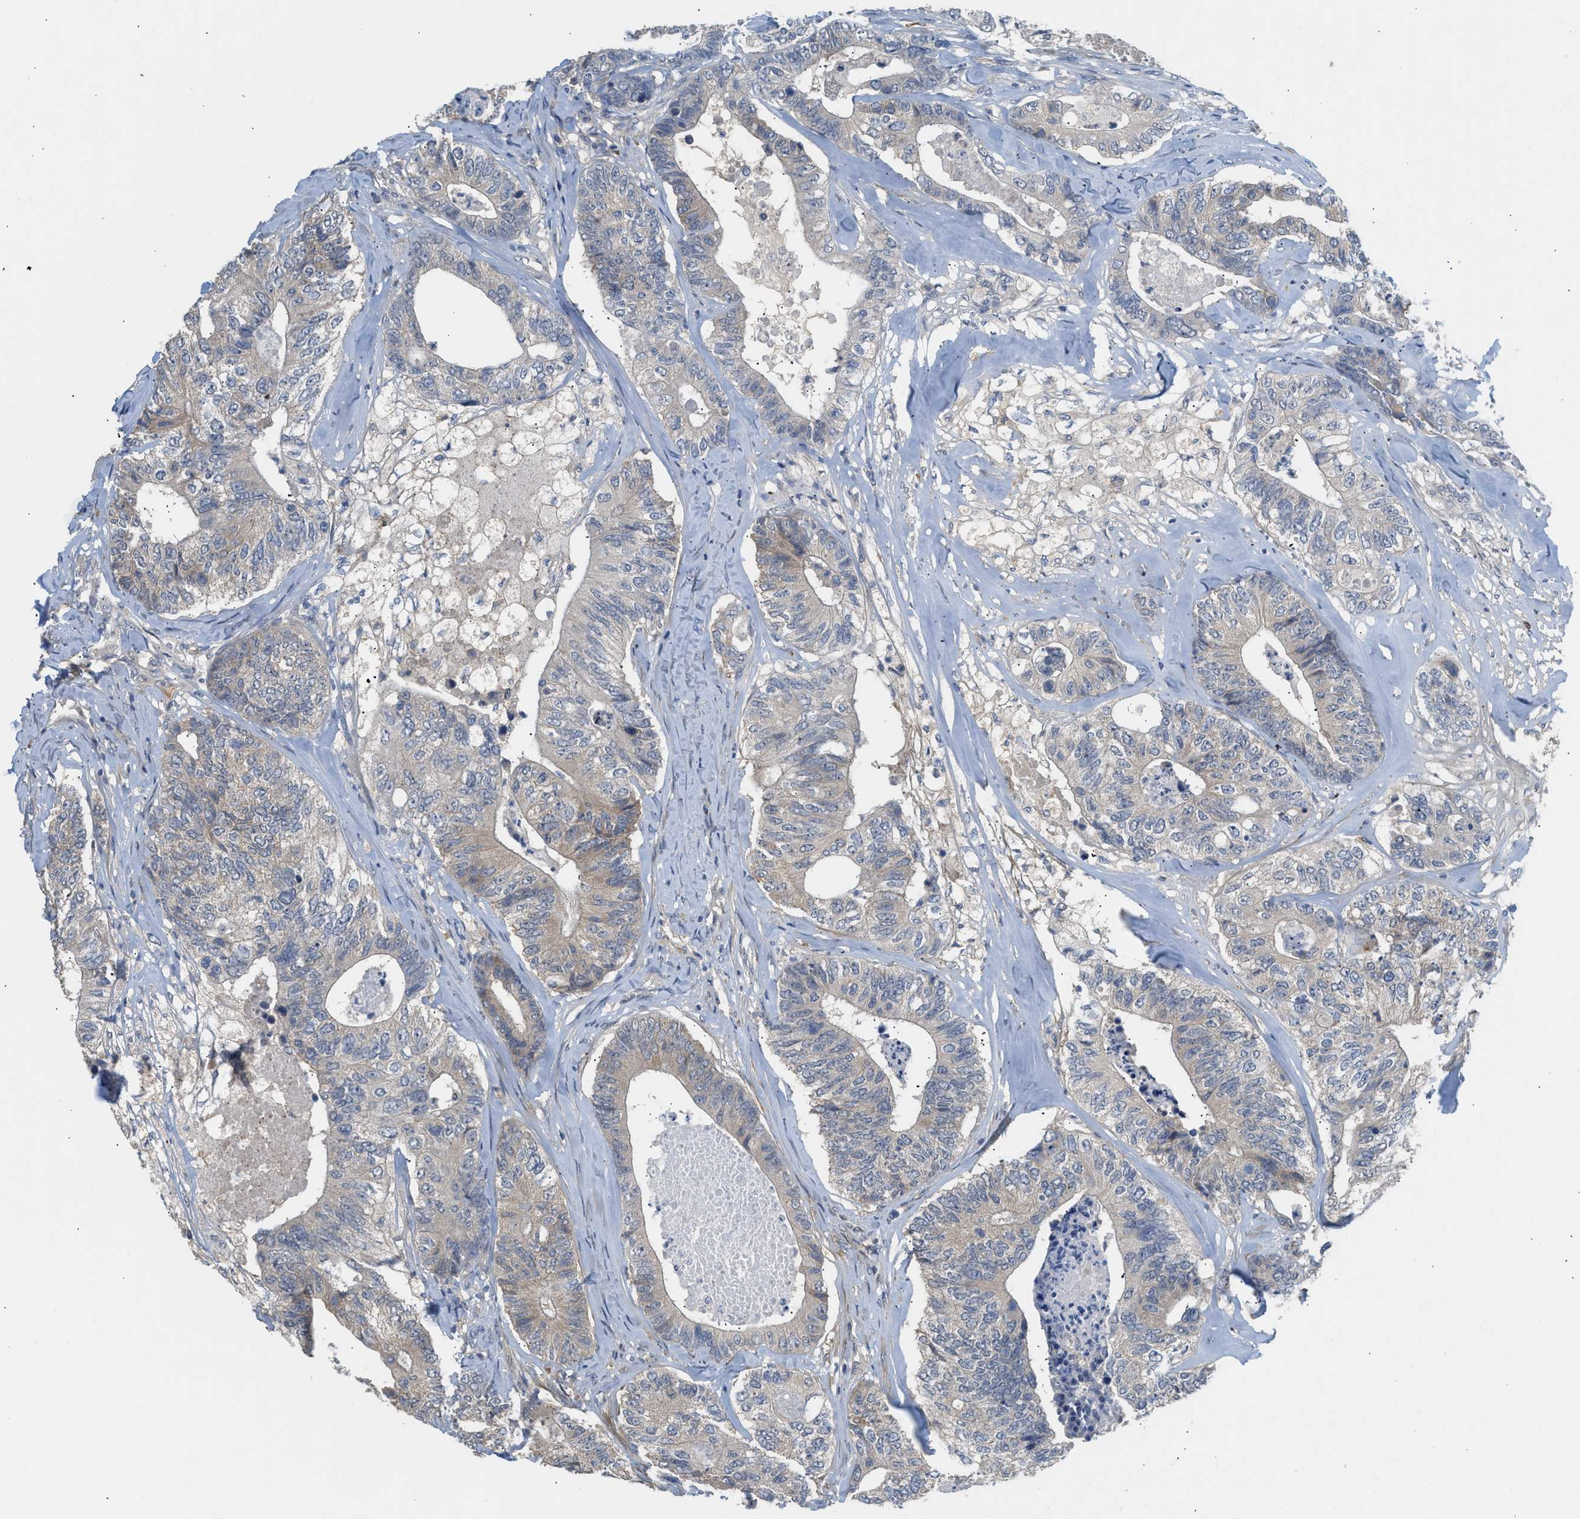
{"staining": {"intensity": "weak", "quantity": "25%-75%", "location": "cytoplasmic/membranous"}, "tissue": "colorectal cancer", "cell_type": "Tumor cells", "image_type": "cancer", "snomed": [{"axis": "morphology", "description": "Adenocarcinoma, NOS"}, {"axis": "topography", "description": "Colon"}], "caption": "The image shows a brown stain indicating the presence of a protein in the cytoplasmic/membranous of tumor cells in adenocarcinoma (colorectal).", "gene": "RHBDF2", "patient": {"sex": "female", "age": 67}}